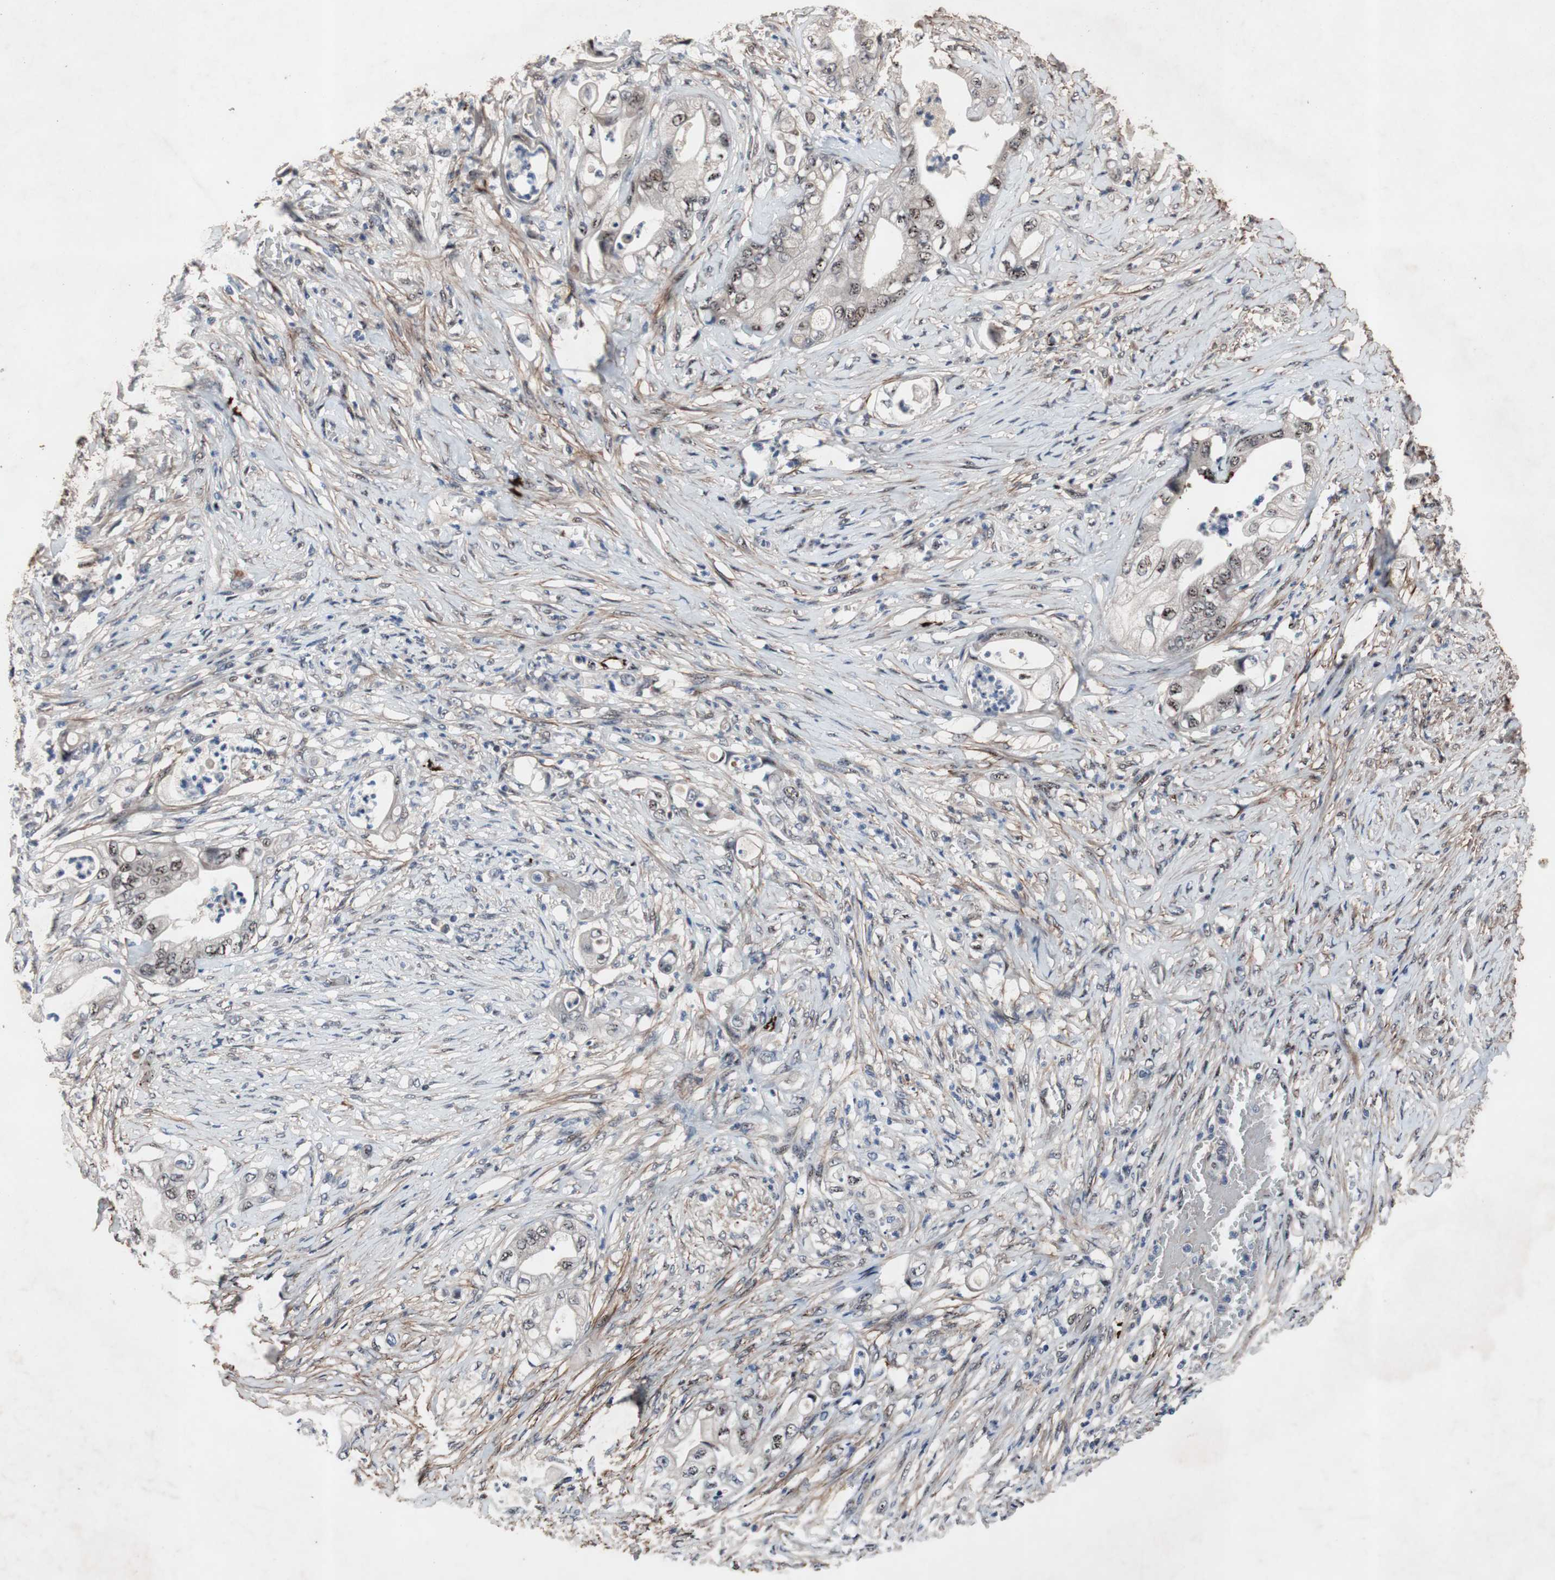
{"staining": {"intensity": "weak", "quantity": ">75%", "location": "nuclear"}, "tissue": "stomach cancer", "cell_type": "Tumor cells", "image_type": "cancer", "snomed": [{"axis": "morphology", "description": "Adenocarcinoma, NOS"}, {"axis": "topography", "description": "Stomach"}], "caption": "Weak nuclear staining is identified in approximately >75% of tumor cells in stomach cancer.", "gene": "SOX7", "patient": {"sex": "female", "age": 73}}